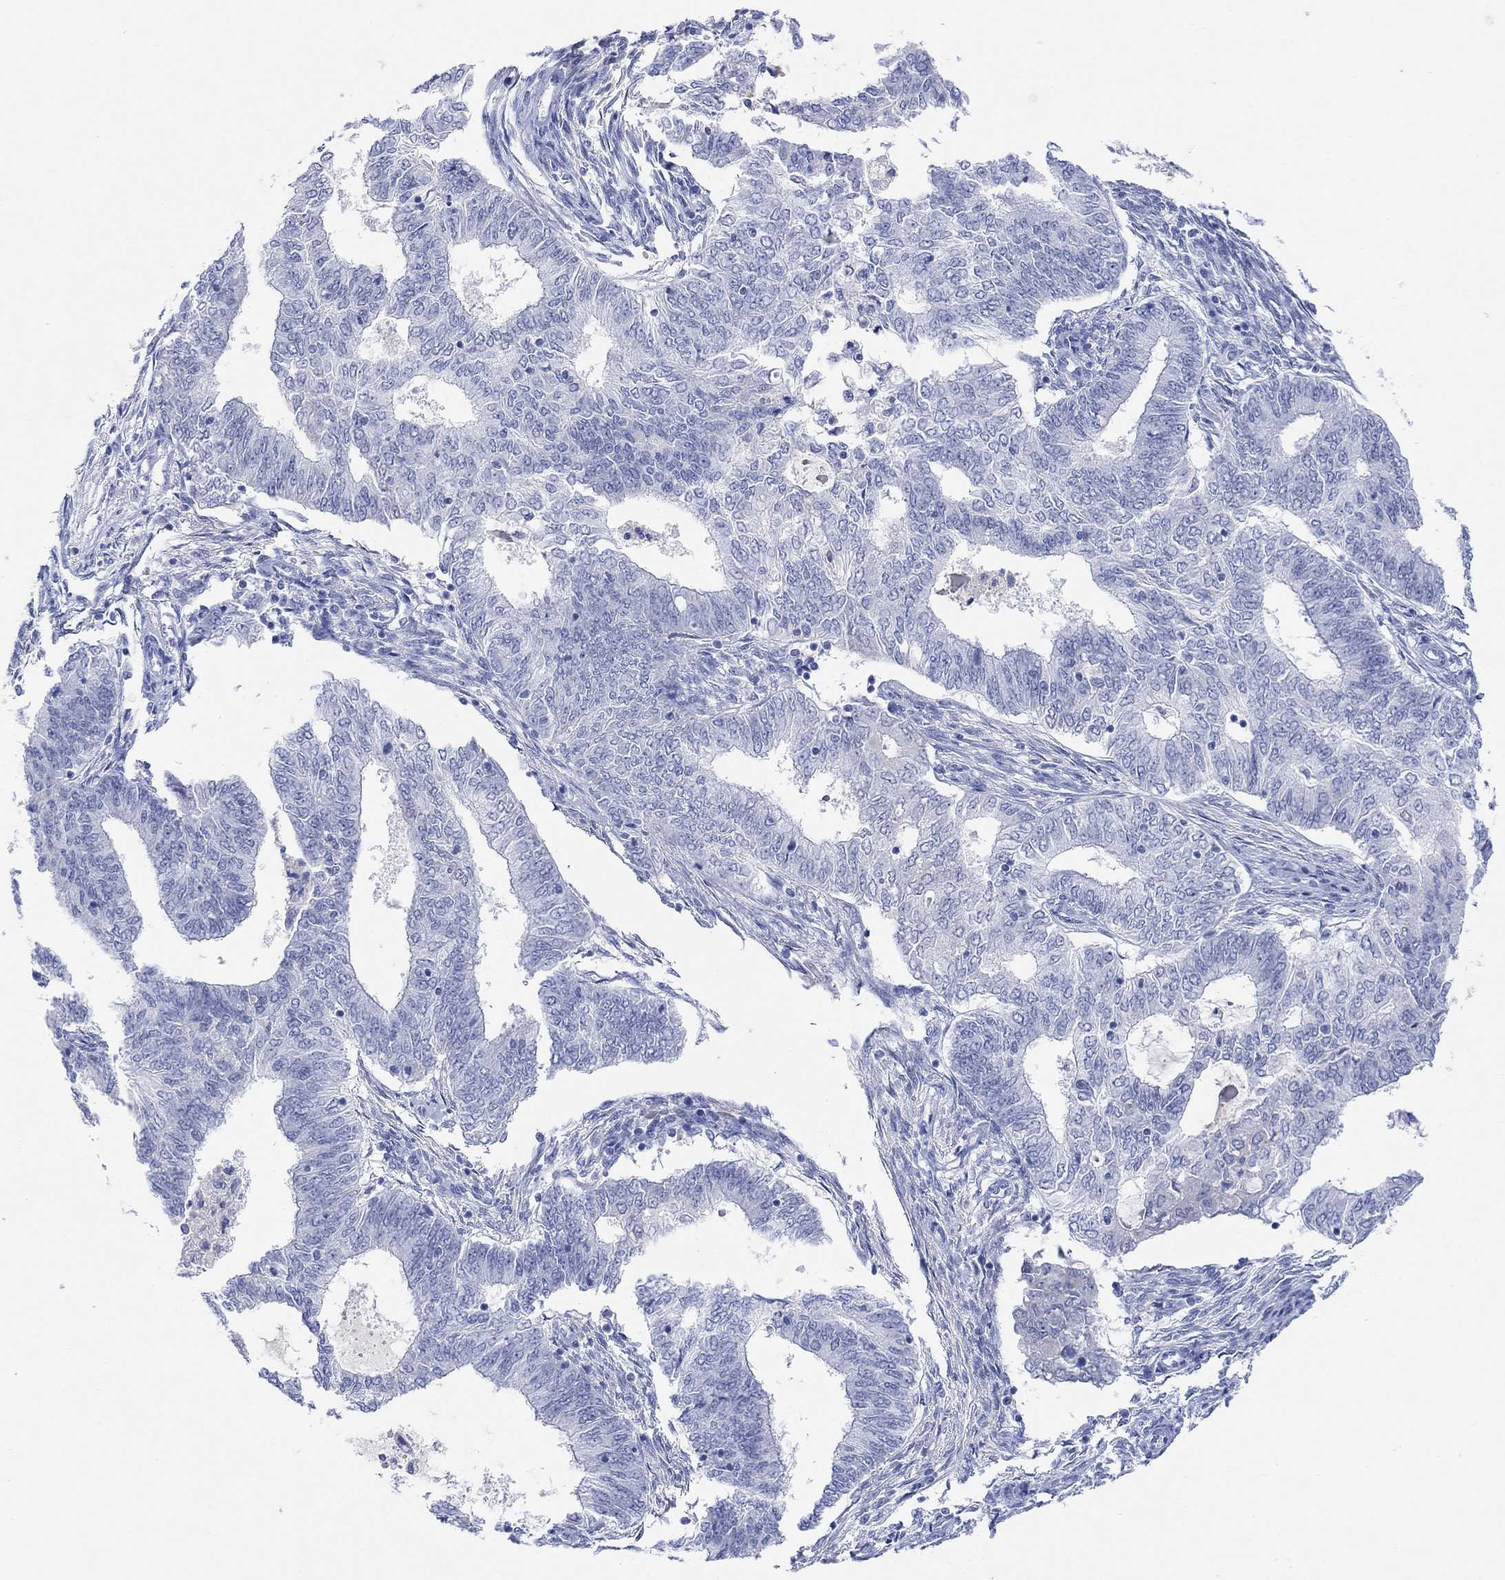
{"staining": {"intensity": "negative", "quantity": "none", "location": "none"}, "tissue": "endometrial cancer", "cell_type": "Tumor cells", "image_type": "cancer", "snomed": [{"axis": "morphology", "description": "Adenocarcinoma, NOS"}, {"axis": "topography", "description": "Endometrium"}], "caption": "Human adenocarcinoma (endometrial) stained for a protein using immunohistochemistry (IHC) demonstrates no positivity in tumor cells.", "gene": "TYR", "patient": {"sex": "female", "age": 62}}